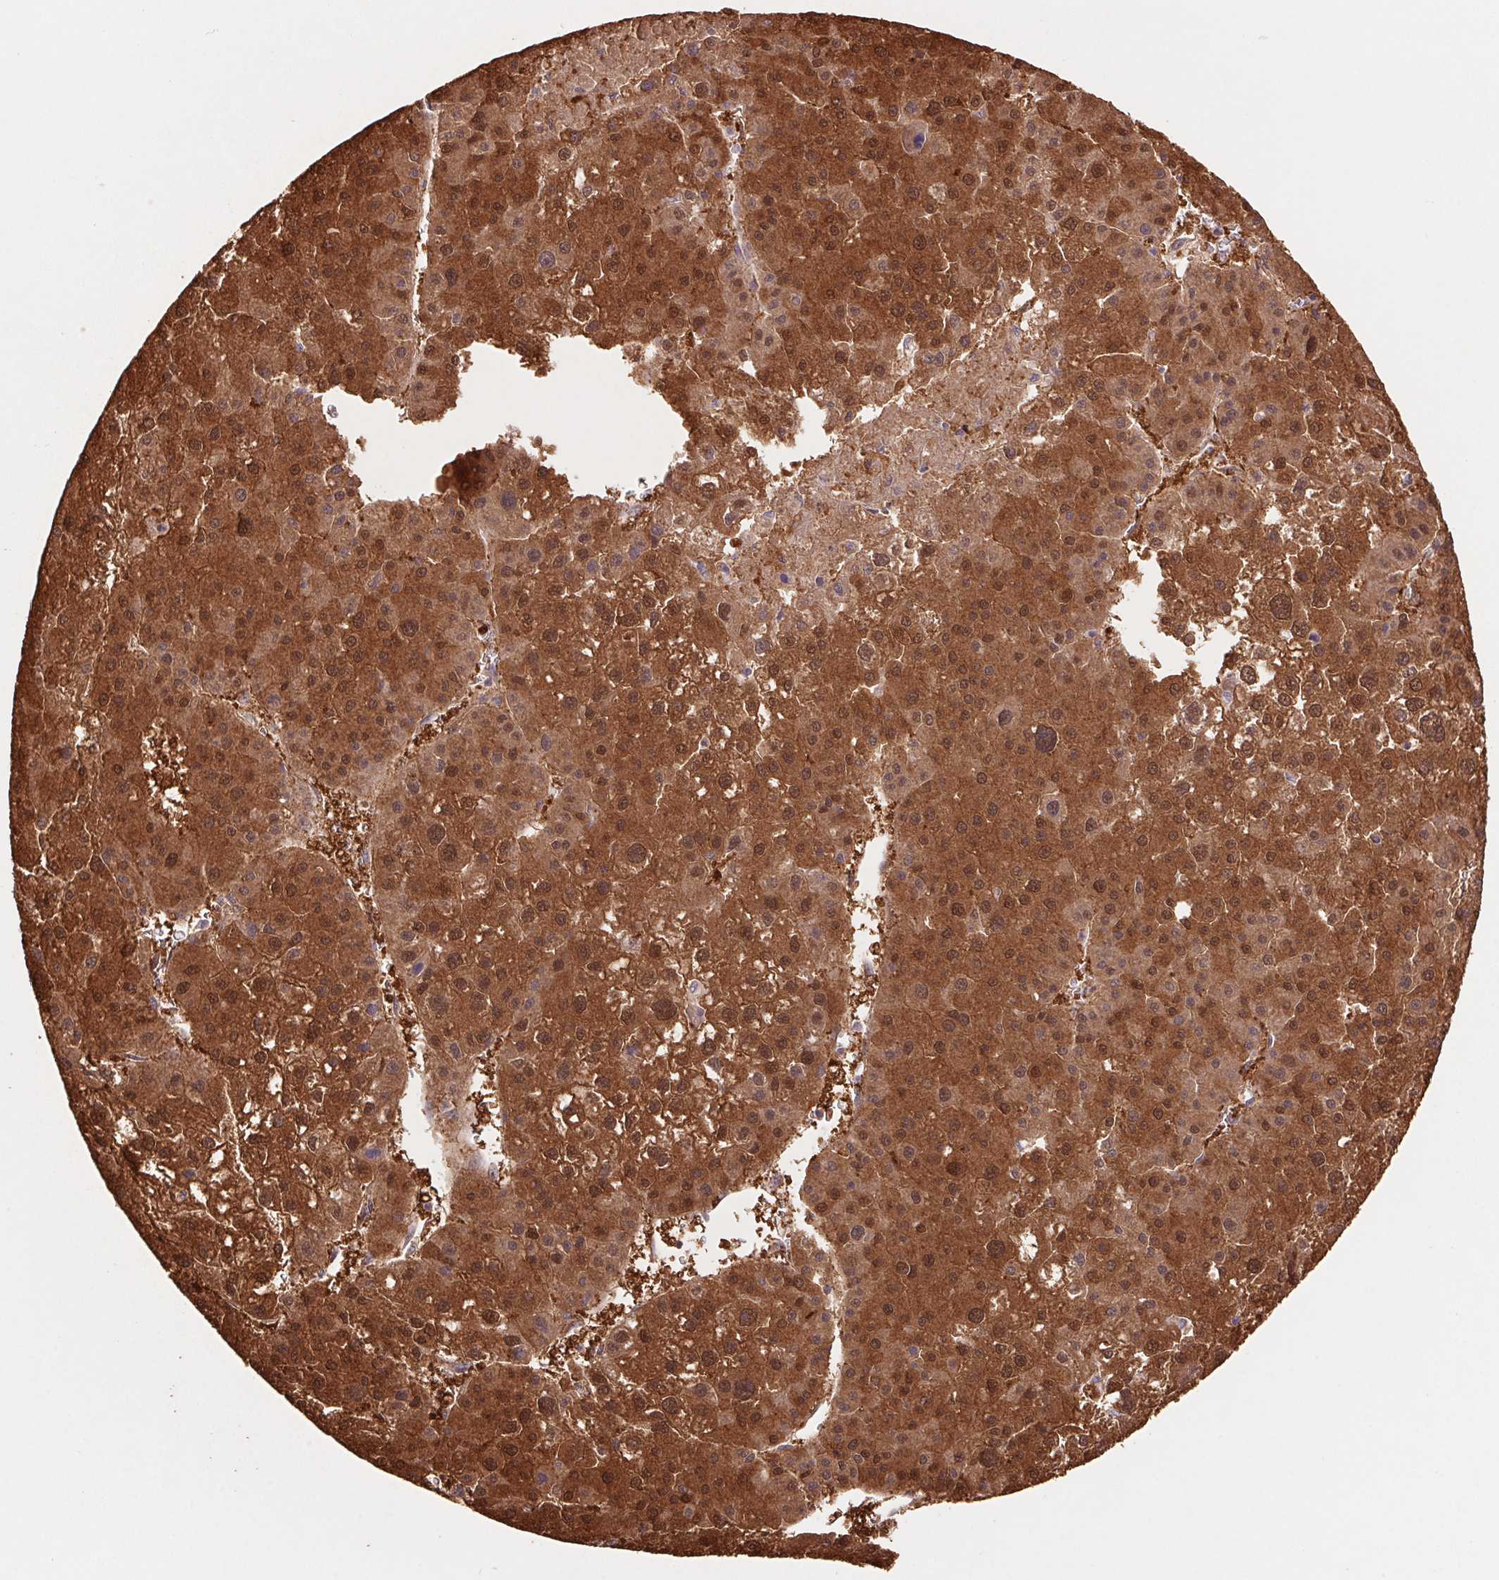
{"staining": {"intensity": "strong", "quantity": ">75%", "location": "cytoplasmic/membranous,nuclear"}, "tissue": "liver cancer", "cell_type": "Tumor cells", "image_type": "cancer", "snomed": [{"axis": "morphology", "description": "Carcinoma, Hepatocellular, NOS"}, {"axis": "topography", "description": "Liver"}], "caption": "This photomicrograph shows immunohistochemistry (IHC) staining of human liver cancer, with high strong cytoplasmic/membranous and nuclear staining in approximately >75% of tumor cells.", "gene": "CUTA", "patient": {"sex": "male", "age": 73}}